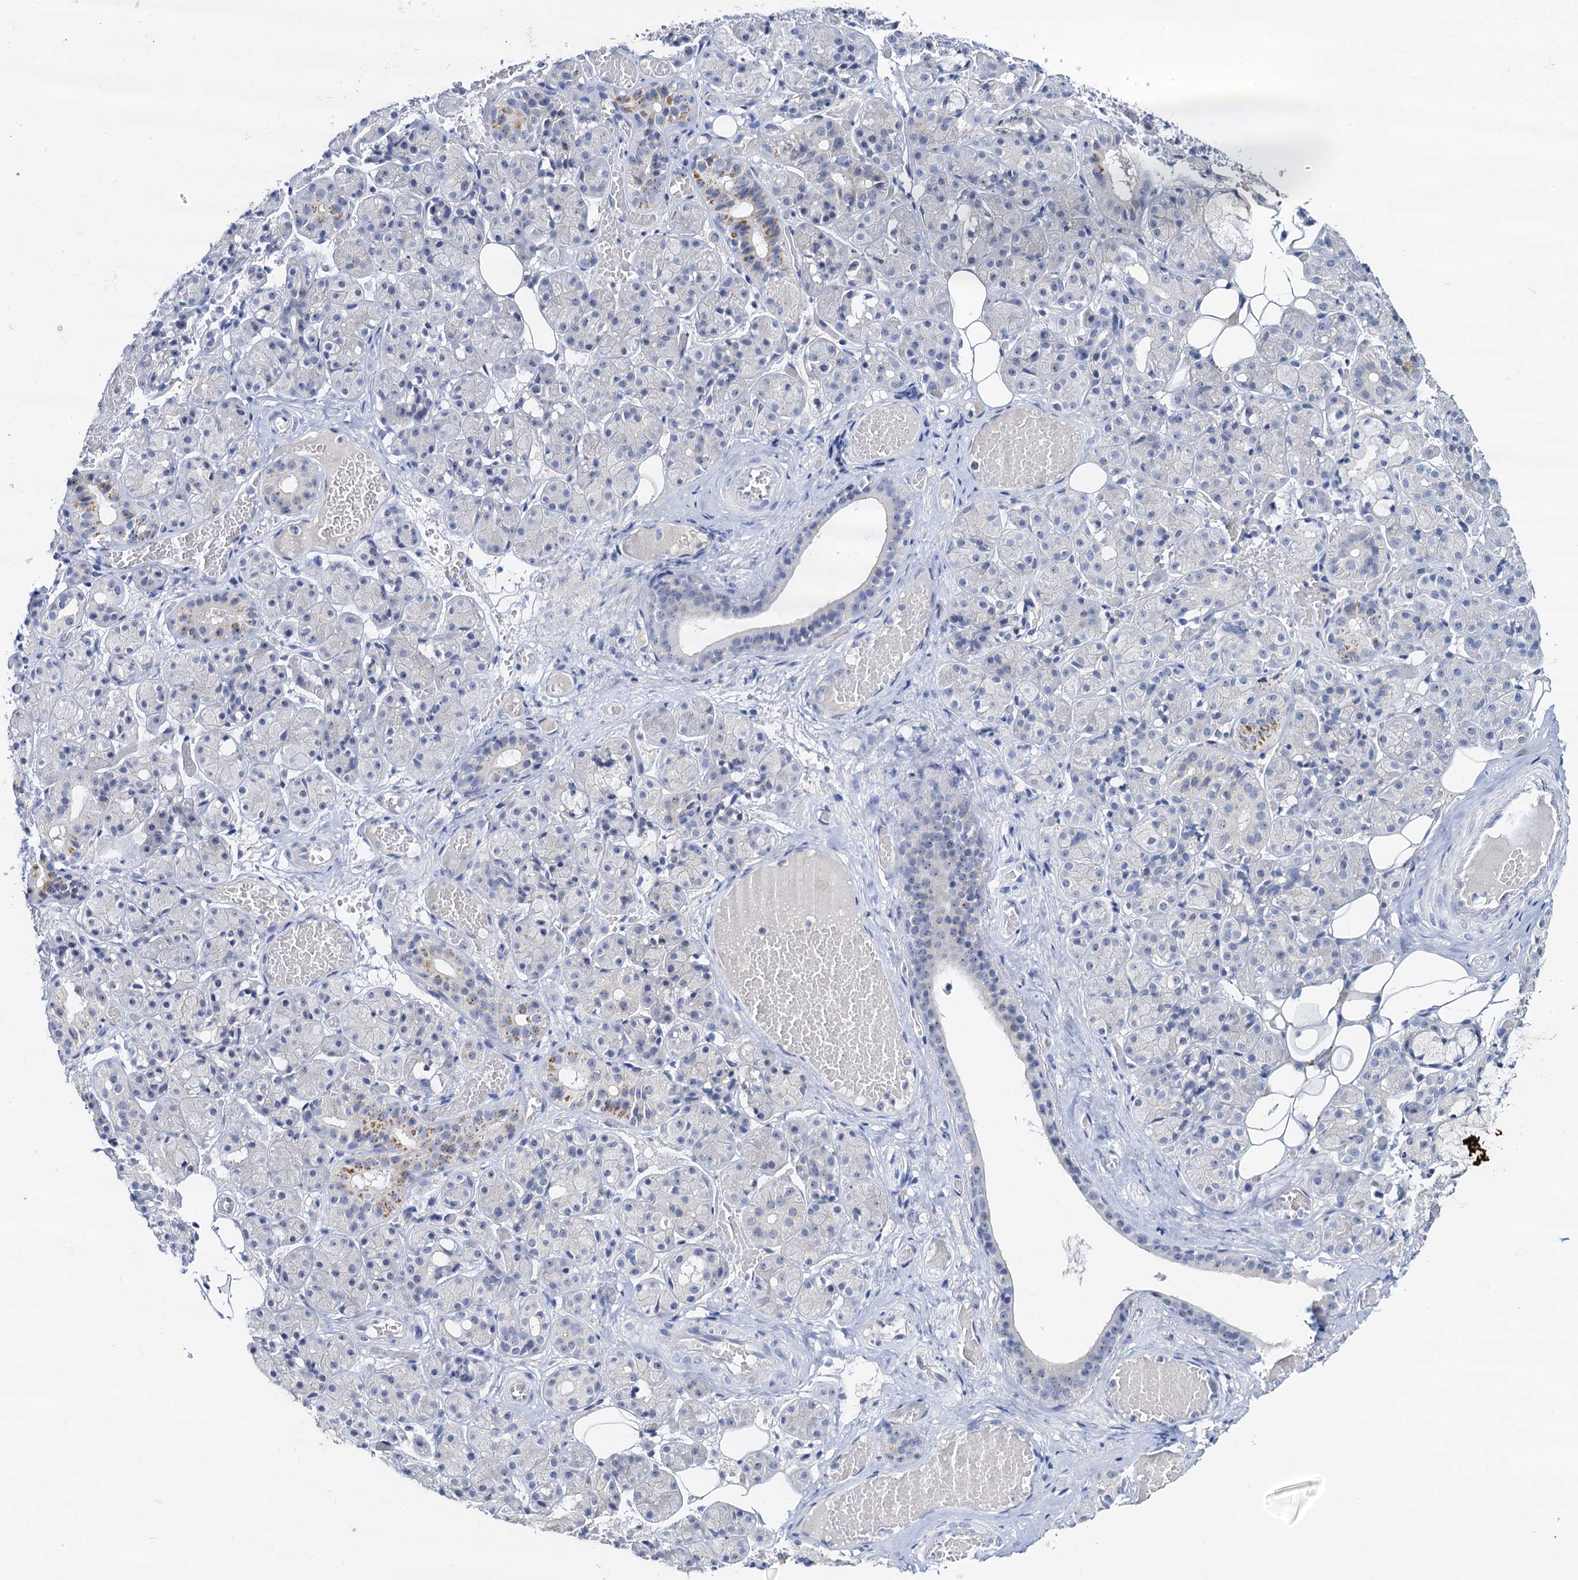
{"staining": {"intensity": "weak", "quantity": "<25%", "location": "cytoplasmic/membranous"}, "tissue": "salivary gland", "cell_type": "Glandular cells", "image_type": "normal", "snomed": [{"axis": "morphology", "description": "Normal tissue, NOS"}, {"axis": "topography", "description": "Salivary gland"}], "caption": "This image is of benign salivary gland stained with immunohistochemistry (IHC) to label a protein in brown with the nuclei are counter-stained blue. There is no staining in glandular cells.", "gene": "NOP2", "patient": {"sex": "male", "age": 63}}